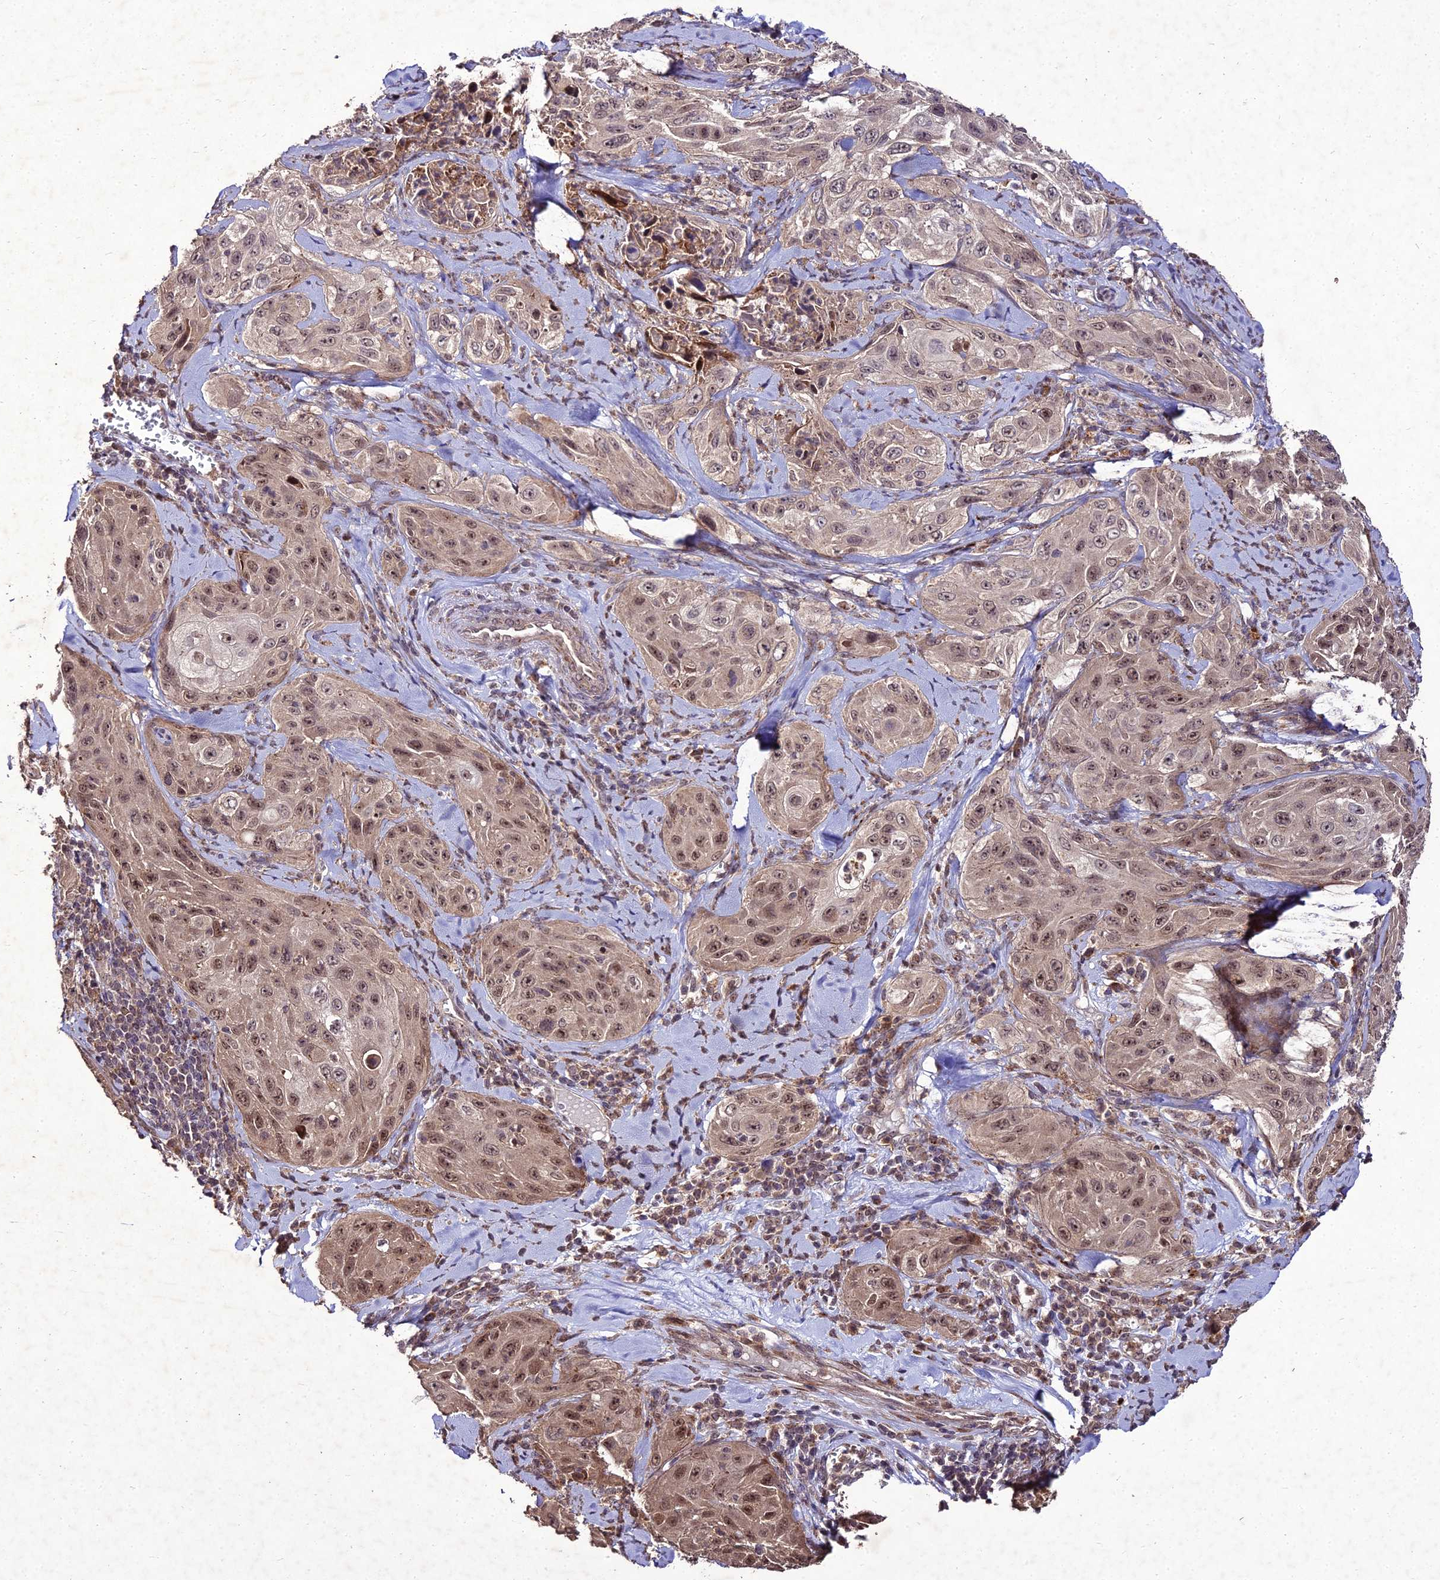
{"staining": {"intensity": "moderate", "quantity": ">75%", "location": "nuclear"}, "tissue": "cervical cancer", "cell_type": "Tumor cells", "image_type": "cancer", "snomed": [{"axis": "morphology", "description": "Squamous cell carcinoma, NOS"}, {"axis": "topography", "description": "Cervix"}], "caption": "Immunohistochemistry micrograph of human squamous cell carcinoma (cervical) stained for a protein (brown), which shows medium levels of moderate nuclear expression in about >75% of tumor cells.", "gene": "ZNF766", "patient": {"sex": "female", "age": 42}}